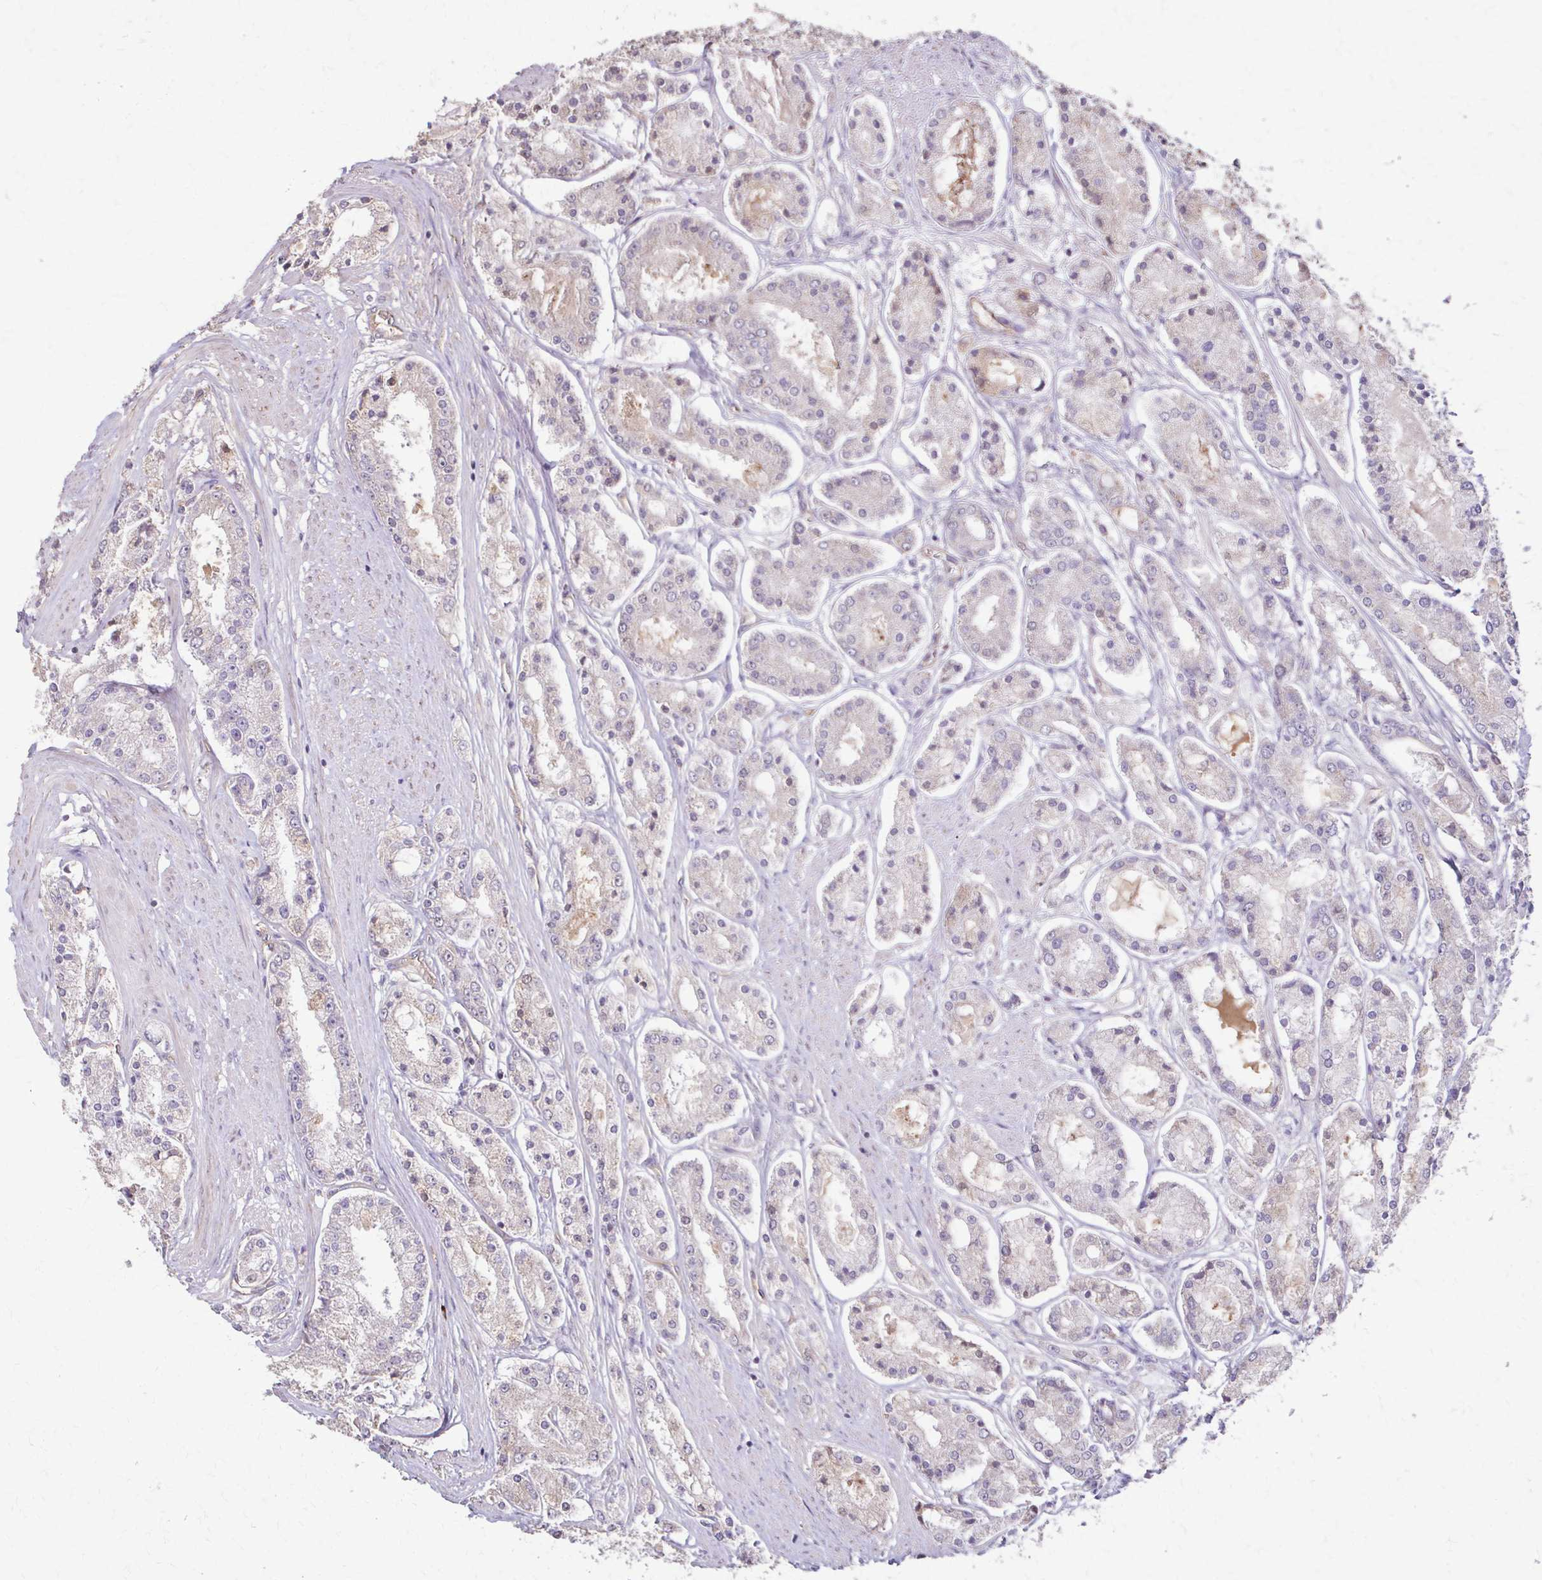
{"staining": {"intensity": "weak", "quantity": "<25%", "location": "cytoplasmic/membranous"}, "tissue": "prostate cancer", "cell_type": "Tumor cells", "image_type": "cancer", "snomed": [{"axis": "morphology", "description": "Adenocarcinoma, High grade"}, {"axis": "topography", "description": "Prostate"}], "caption": "Human adenocarcinoma (high-grade) (prostate) stained for a protein using IHC shows no expression in tumor cells.", "gene": "IL18BP", "patient": {"sex": "male", "age": 66}}